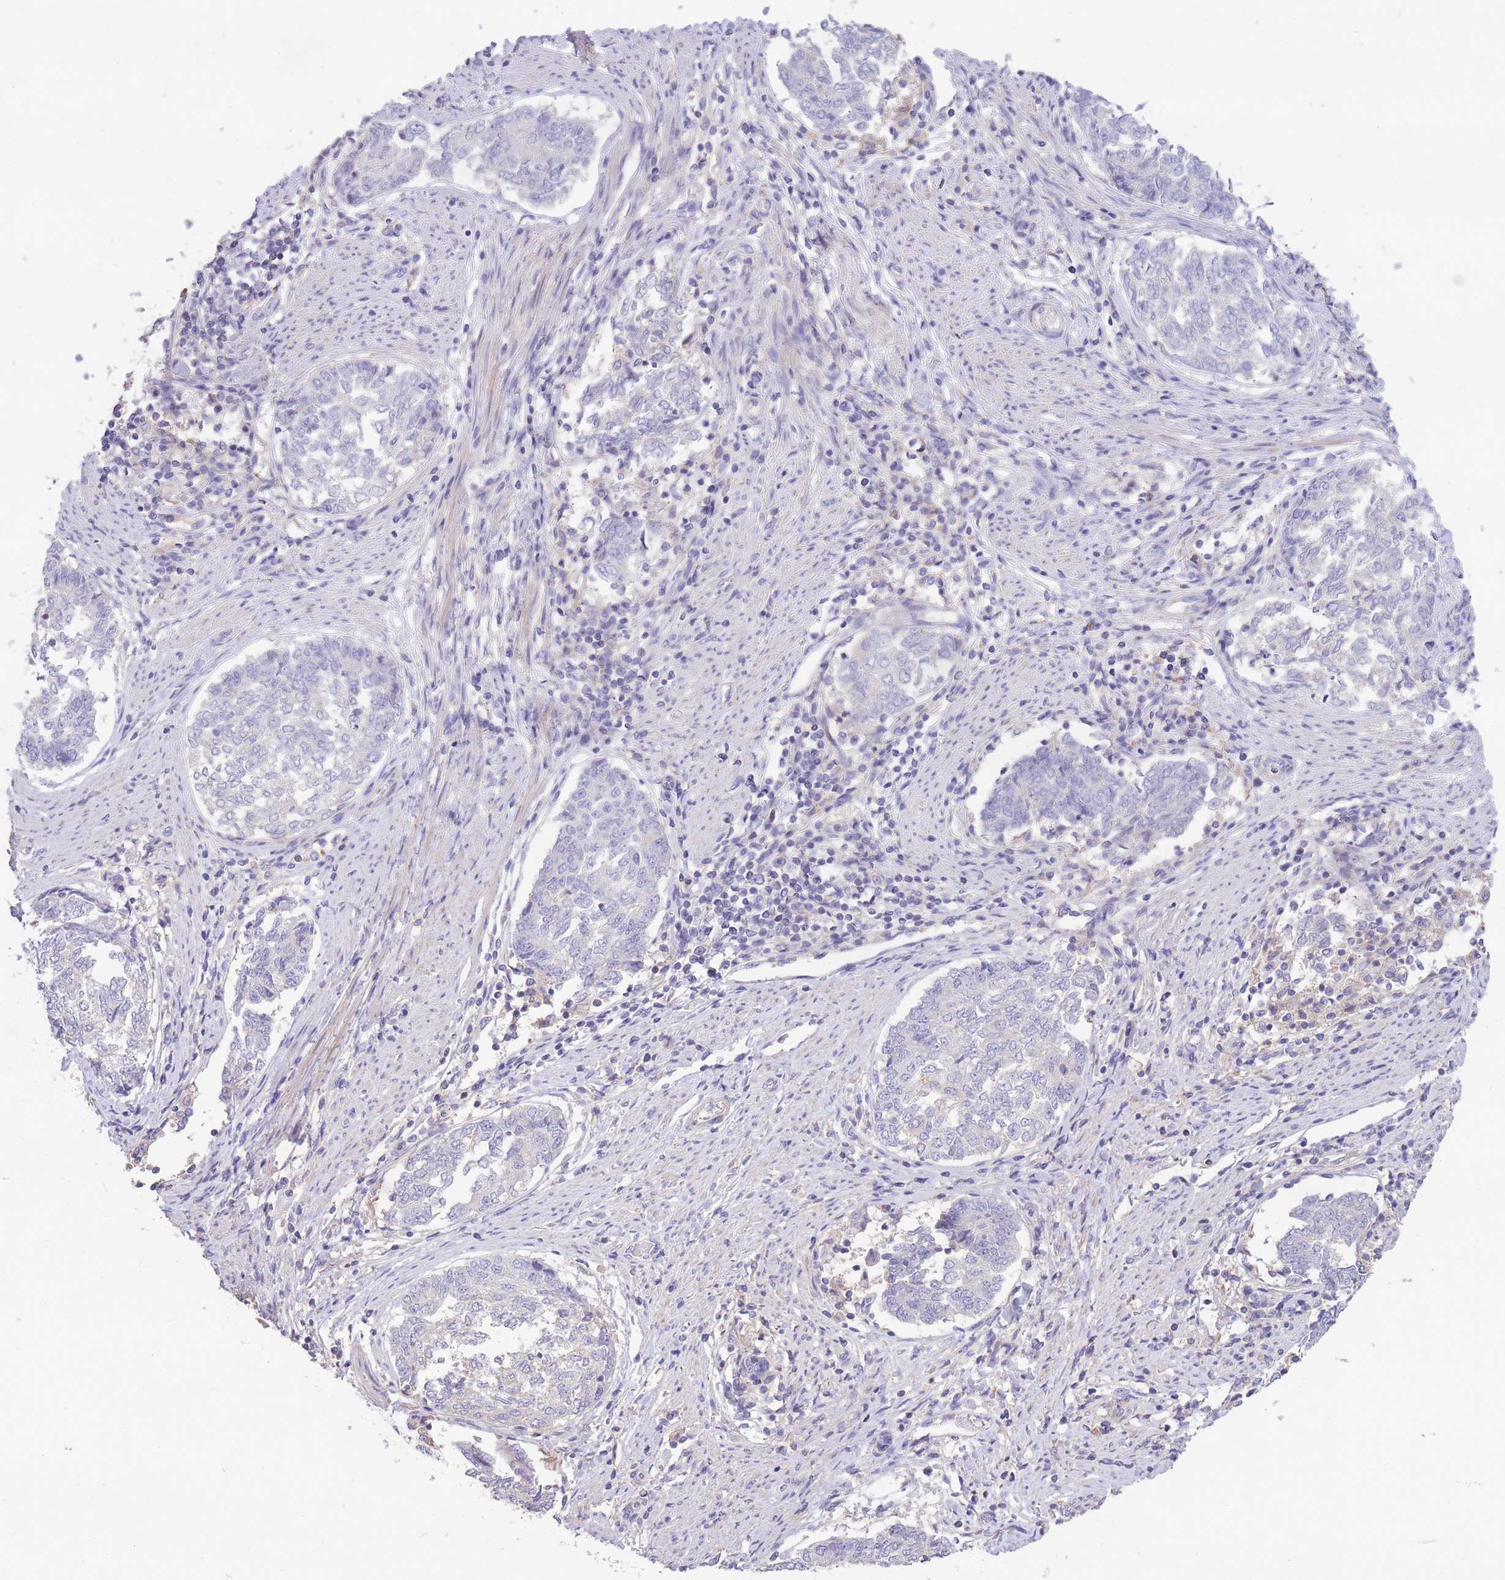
{"staining": {"intensity": "negative", "quantity": "none", "location": "none"}, "tissue": "endometrial cancer", "cell_type": "Tumor cells", "image_type": "cancer", "snomed": [{"axis": "morphology", "description": "Adenocarcinoma, NOS"}, {"axis": "topography", "description": "Endometrium"}], "caption": "Immunohistochemistry (IHC) micrograph of endometrial cancer (adenocarcinoma) stained for a protein (brown), which shows no staining in tumor cells.", "gene": "OR5T1", "patient": {"sex": "female", "age": 80}}